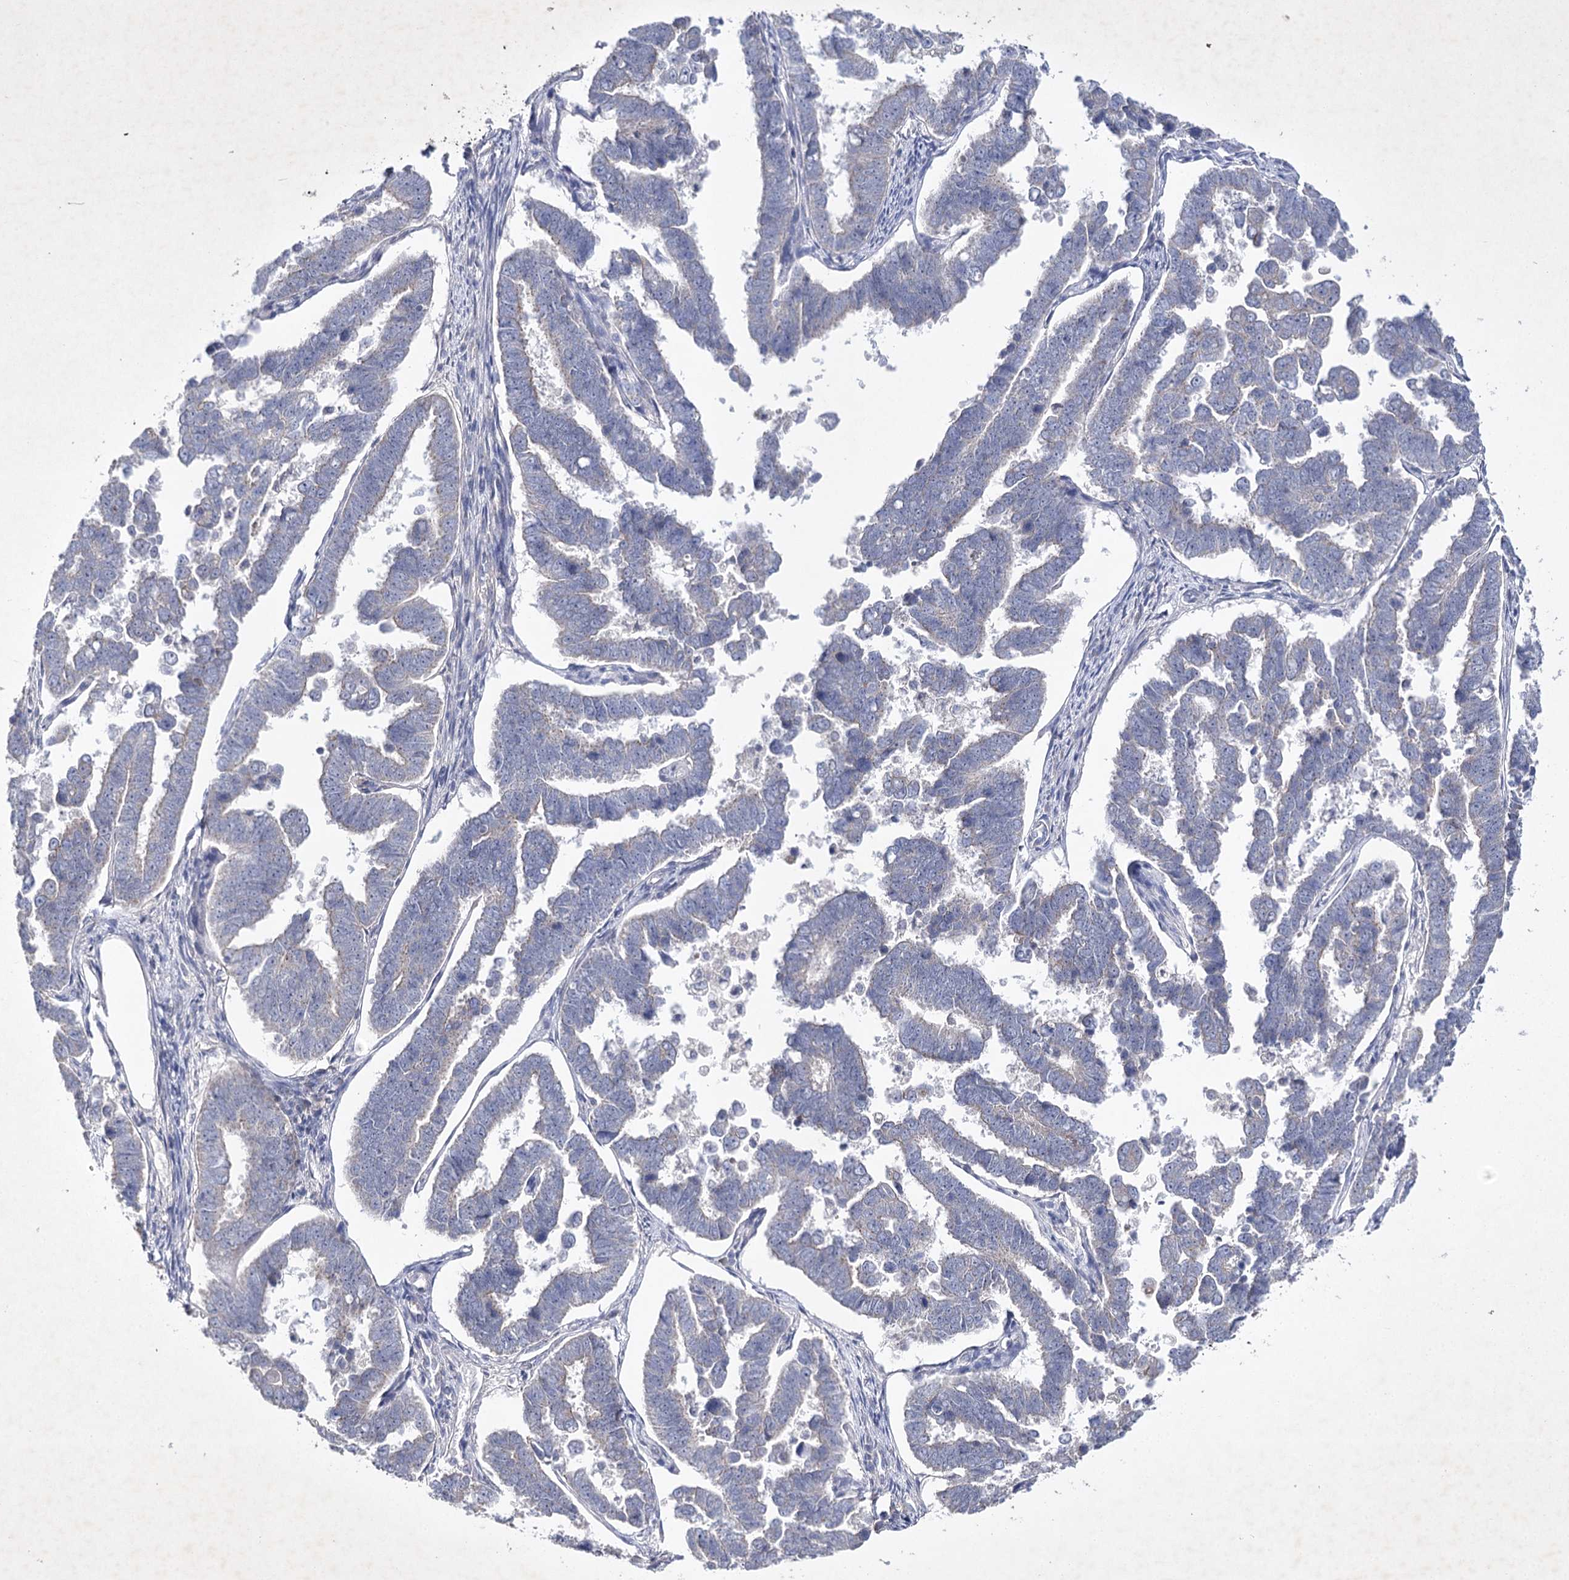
{"staining": {"intensity": "negative", "quantity": "none", "location": "none"}, "tissue": "endometrial cancer", "cell_type": "Tumor cells", "image_type": "cancer", "snomed": [{"axis": "morphology", "description": "Adenocarcinoma, NOS"}, {"axis": "topography", "description": "Endometrium"}], "caption": "This image is of endometrial cancer stained with immunohistochemistry (IHC) to label a protein in brown with the nuclei are counter-stained blue. There is no positivity in tumor cells. (Brightfield microscopy of DAB (3,3'-diaminobenzidine) IHC at high magnification).", "gene": "COX15", "patient": {"sex": "female", "age": 75}}